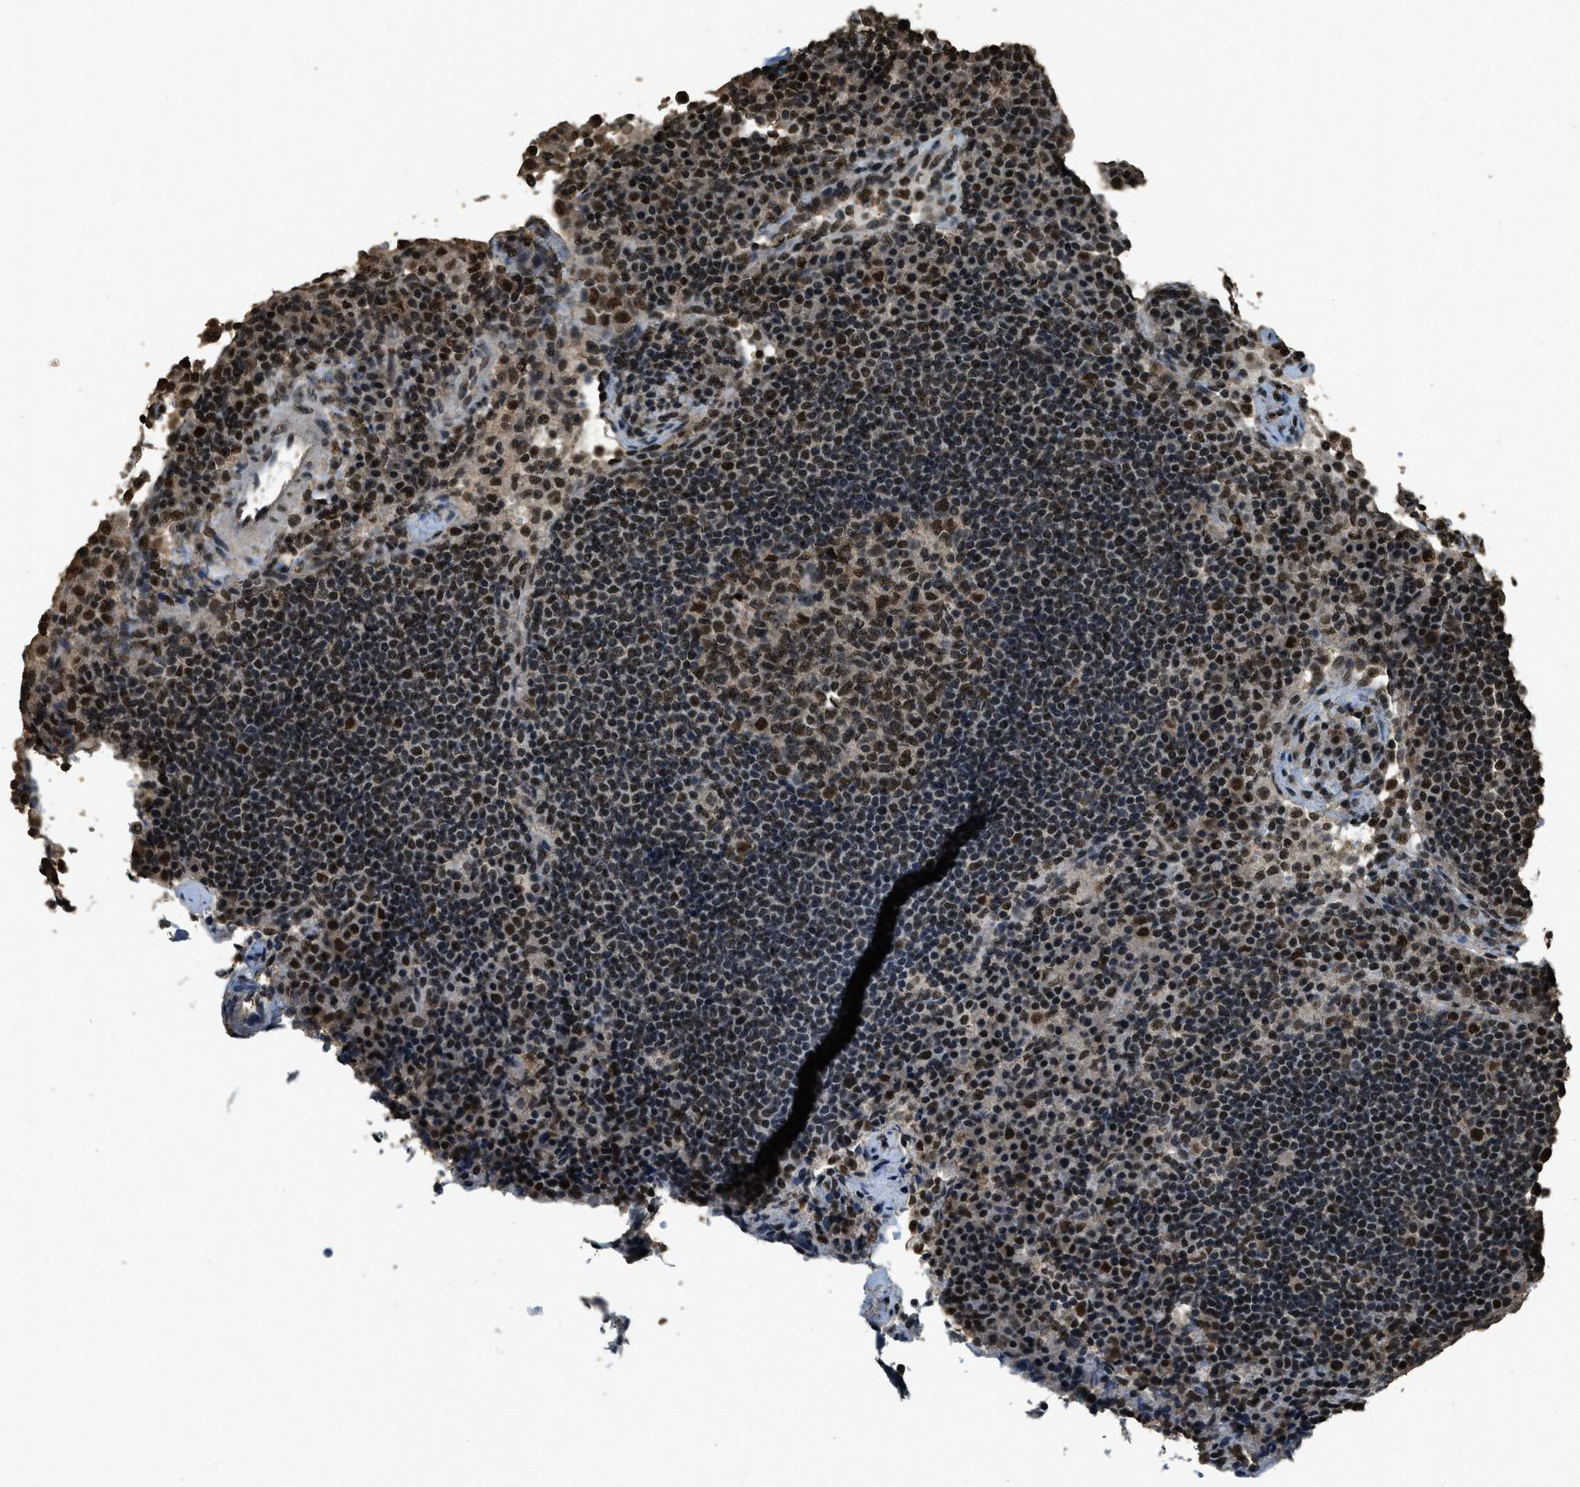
{"staining": {"intensity": "strong", "quantity": ">75%", "location": "nuclear"}, "tissue": "lymph node", "cell_type": "Germinal center cells", "image_type": "normal", "snomed": [{"axis": "morphology", "description": "Normal tissue, NOS"}, {"axis": "topography", "description": "Lymph node"}], "caption": "Lymph node stained with immunohistochemistry demonstrates strong nuclear staining in about >75% of germinal center cells. (Brightfield microscopy of DAB IHC at high magnification).", "gene": "MYB", "patient": {"sex": "female", "age": 53}}